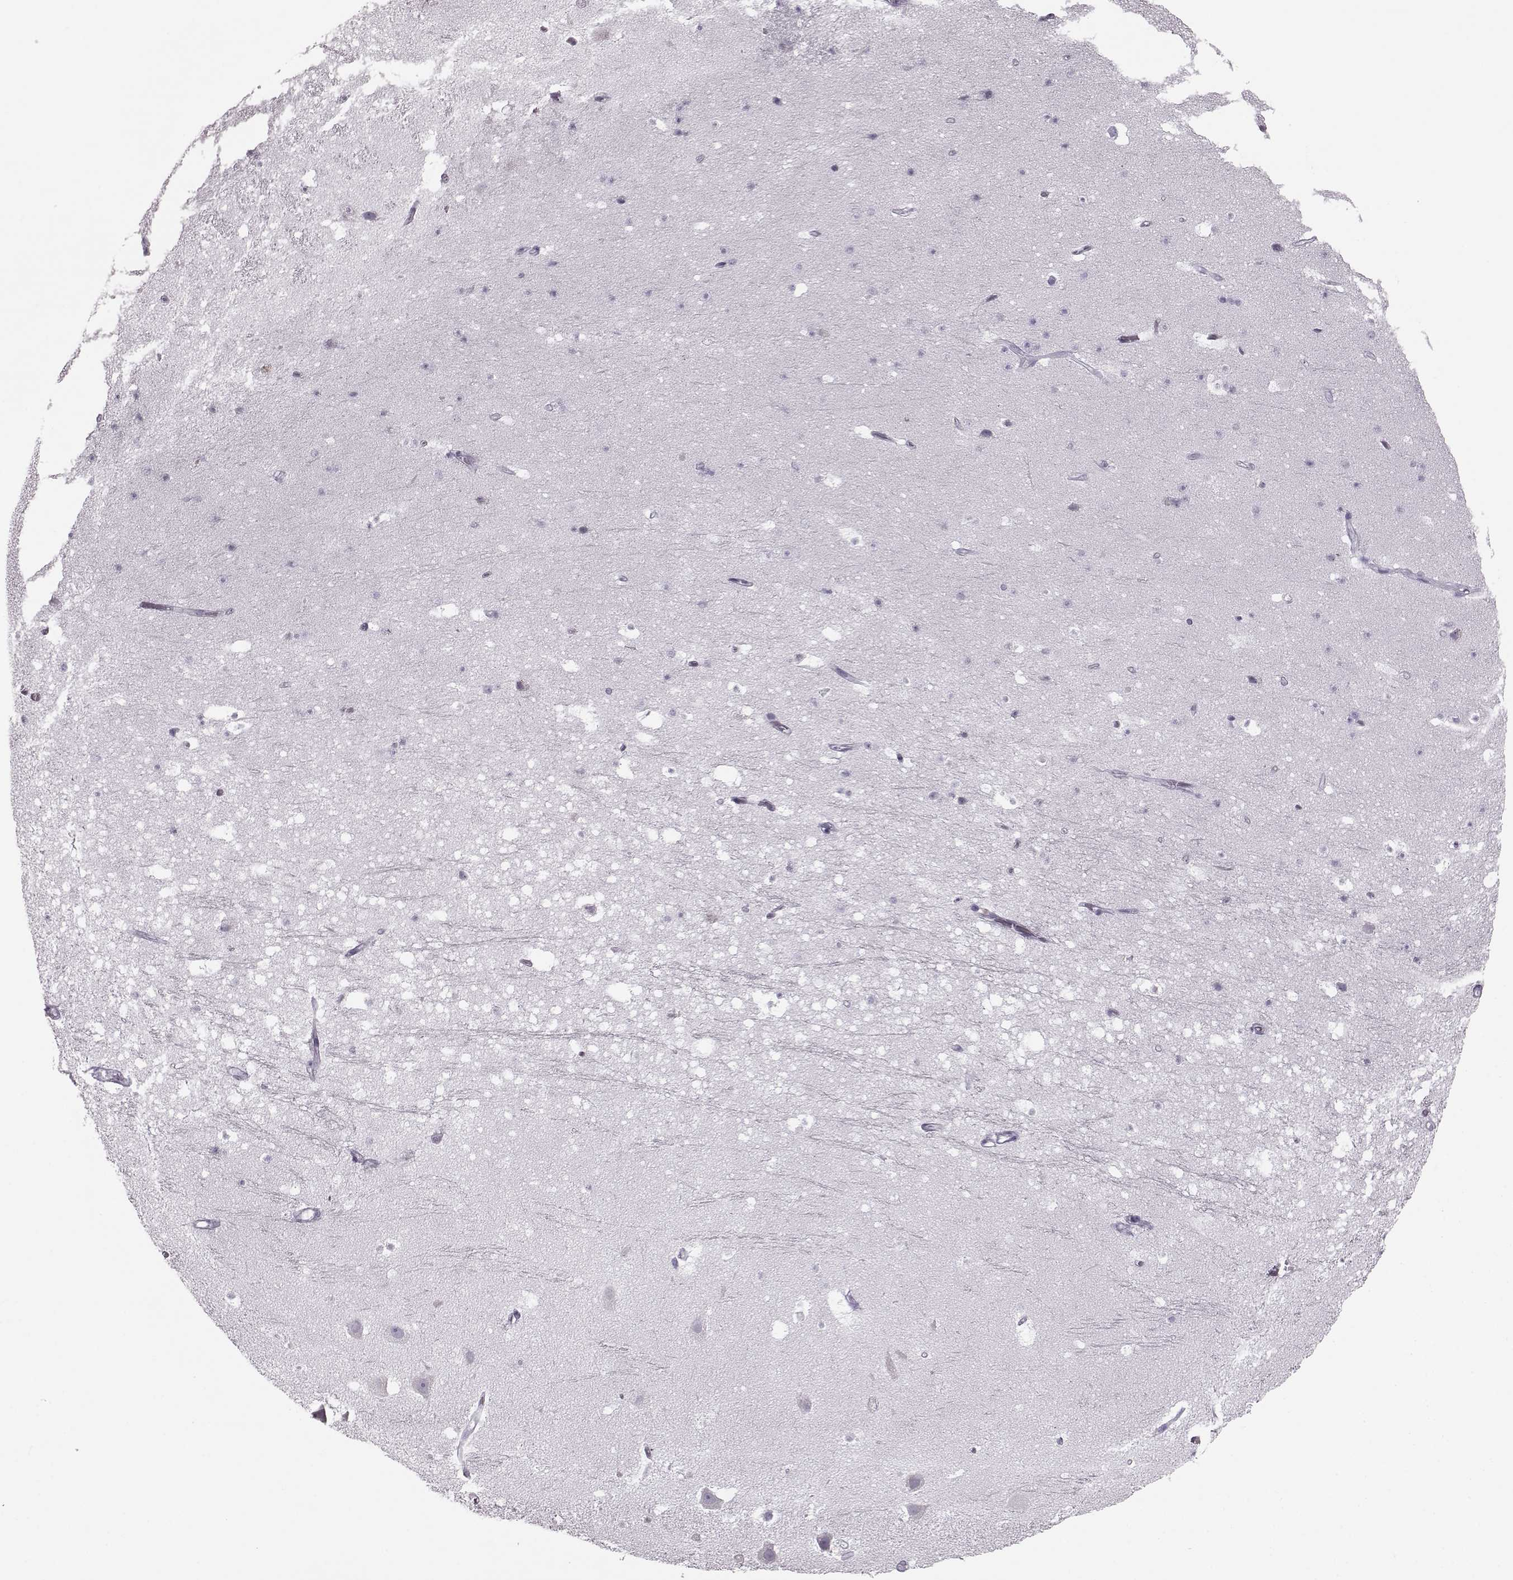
{"staining": {"intensity": "negative", "quantity": "none", "location": "none"}, "tissue": "hippocampus", "cell_type": "Glial cells", "image_type": "normal", "snomed": [{"axis": "morphology", "description": "Normal tissue, NOS"}, {"axis": "topography", "description": "Hippocampus"}], "caption": "High magnification brightfield microscopy of unremarkable hippocampus stained with DAB (3,3'-diaminobenzidine) (brown) and counterstained with hematoxylin (blue): glial cells show no significant staining. (DAB immunohistochemistry with hematoxylin counter stain).", "gene": "JSRP1", "patient": {"sex": "male", "age": 26}}